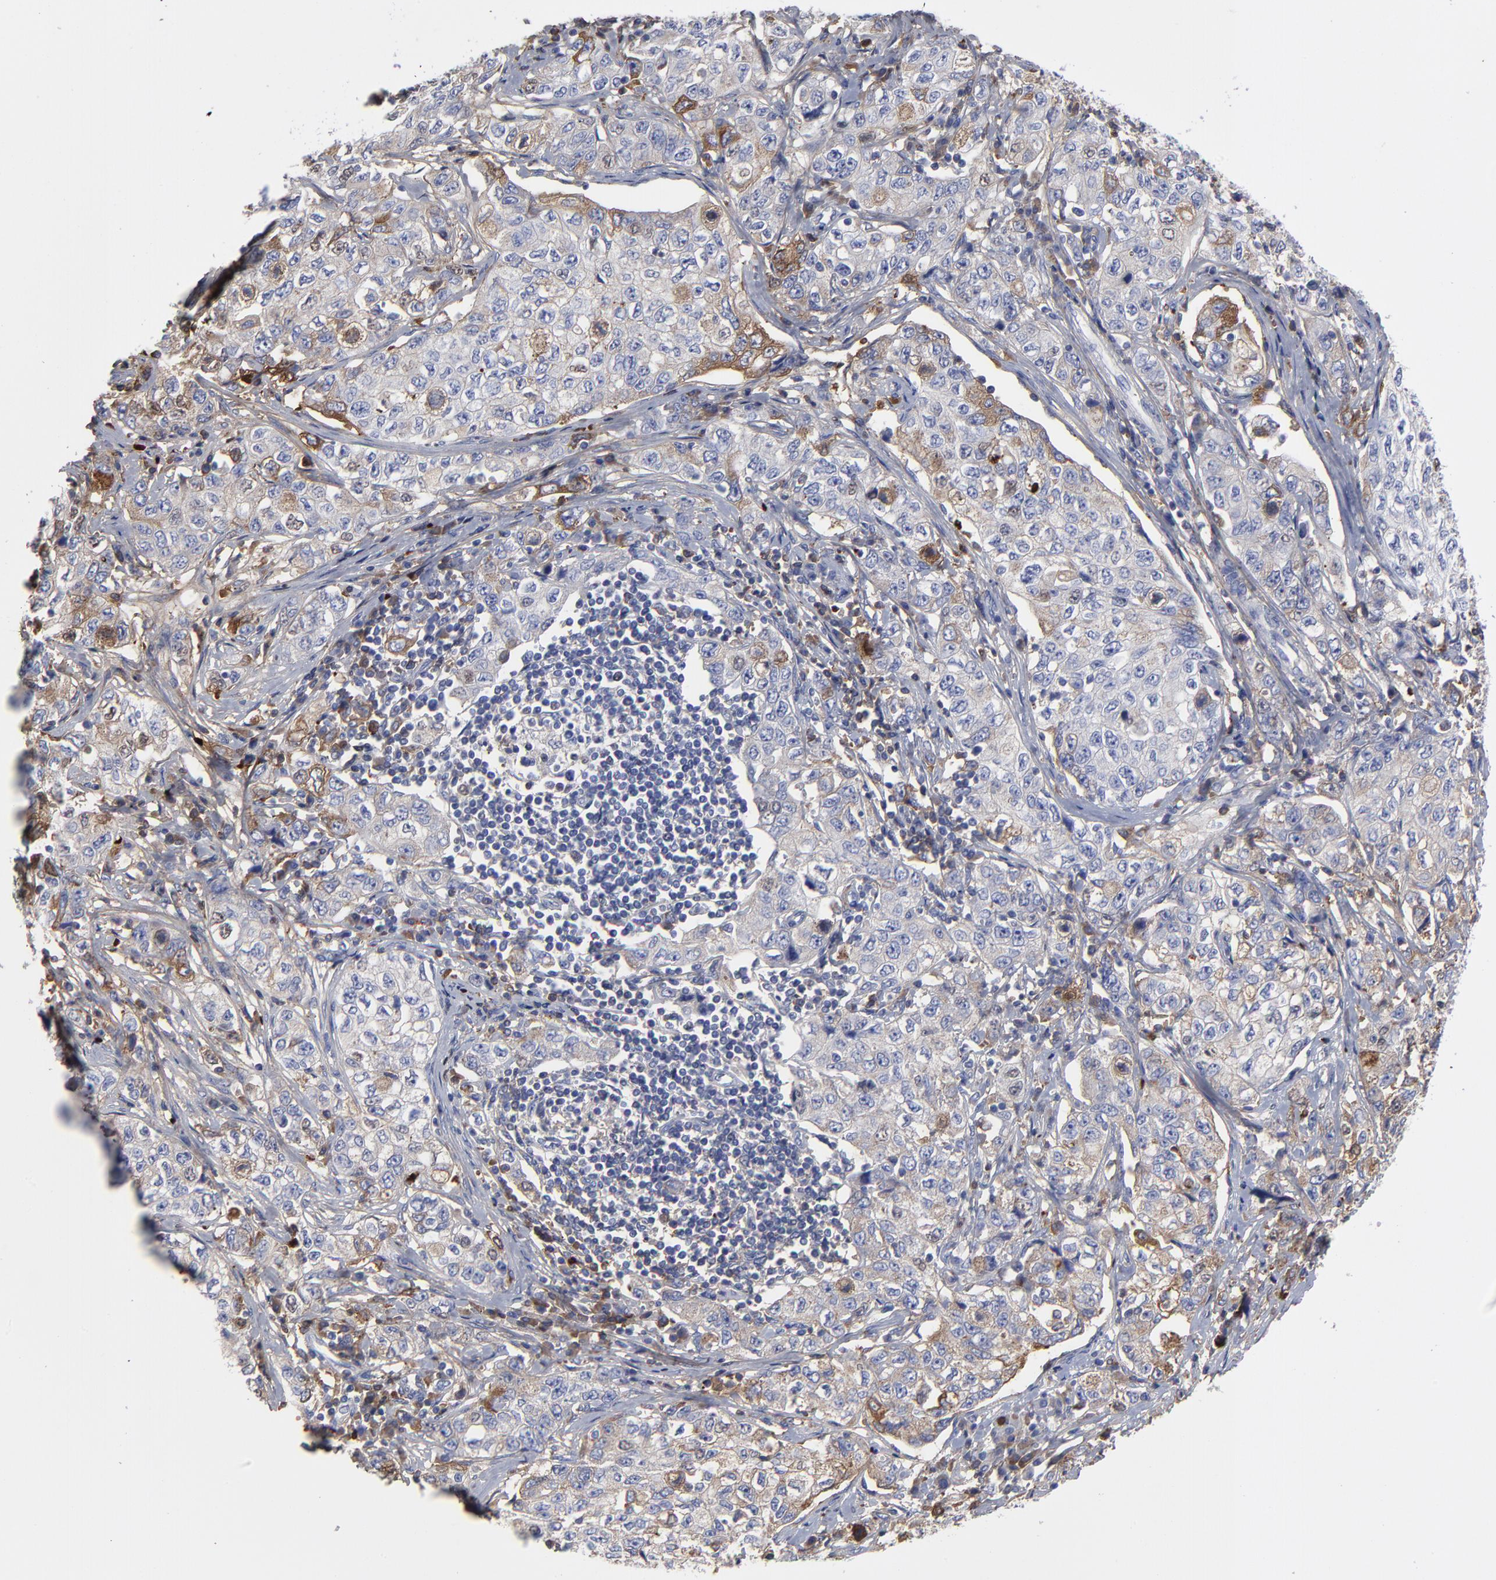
{"staining": {"intensity": "moderate", "quantity": "25%-75%", "location": "cytoplasmic/membranous"}, "tissue": "stomach cancer", "cell_type": "Tumor cells", "image_type": "cancer", "snomed": [{"axis": "morphology", "description": "Adenocarcinoma, NOS"}, {"axis": "topography", "description": "Stomach"}], "caption": "Adenocarcinoma (stomach) stained with DAB (3,3'-diaminobenzidine) immunohistochemistry (IHC) demonstrates medium levels of moderate cytoplasmic/membranous expression in about 25%-75% of tumor cells.", "gene": "DCN", "patient": {"sex": "male", "age": 48}}